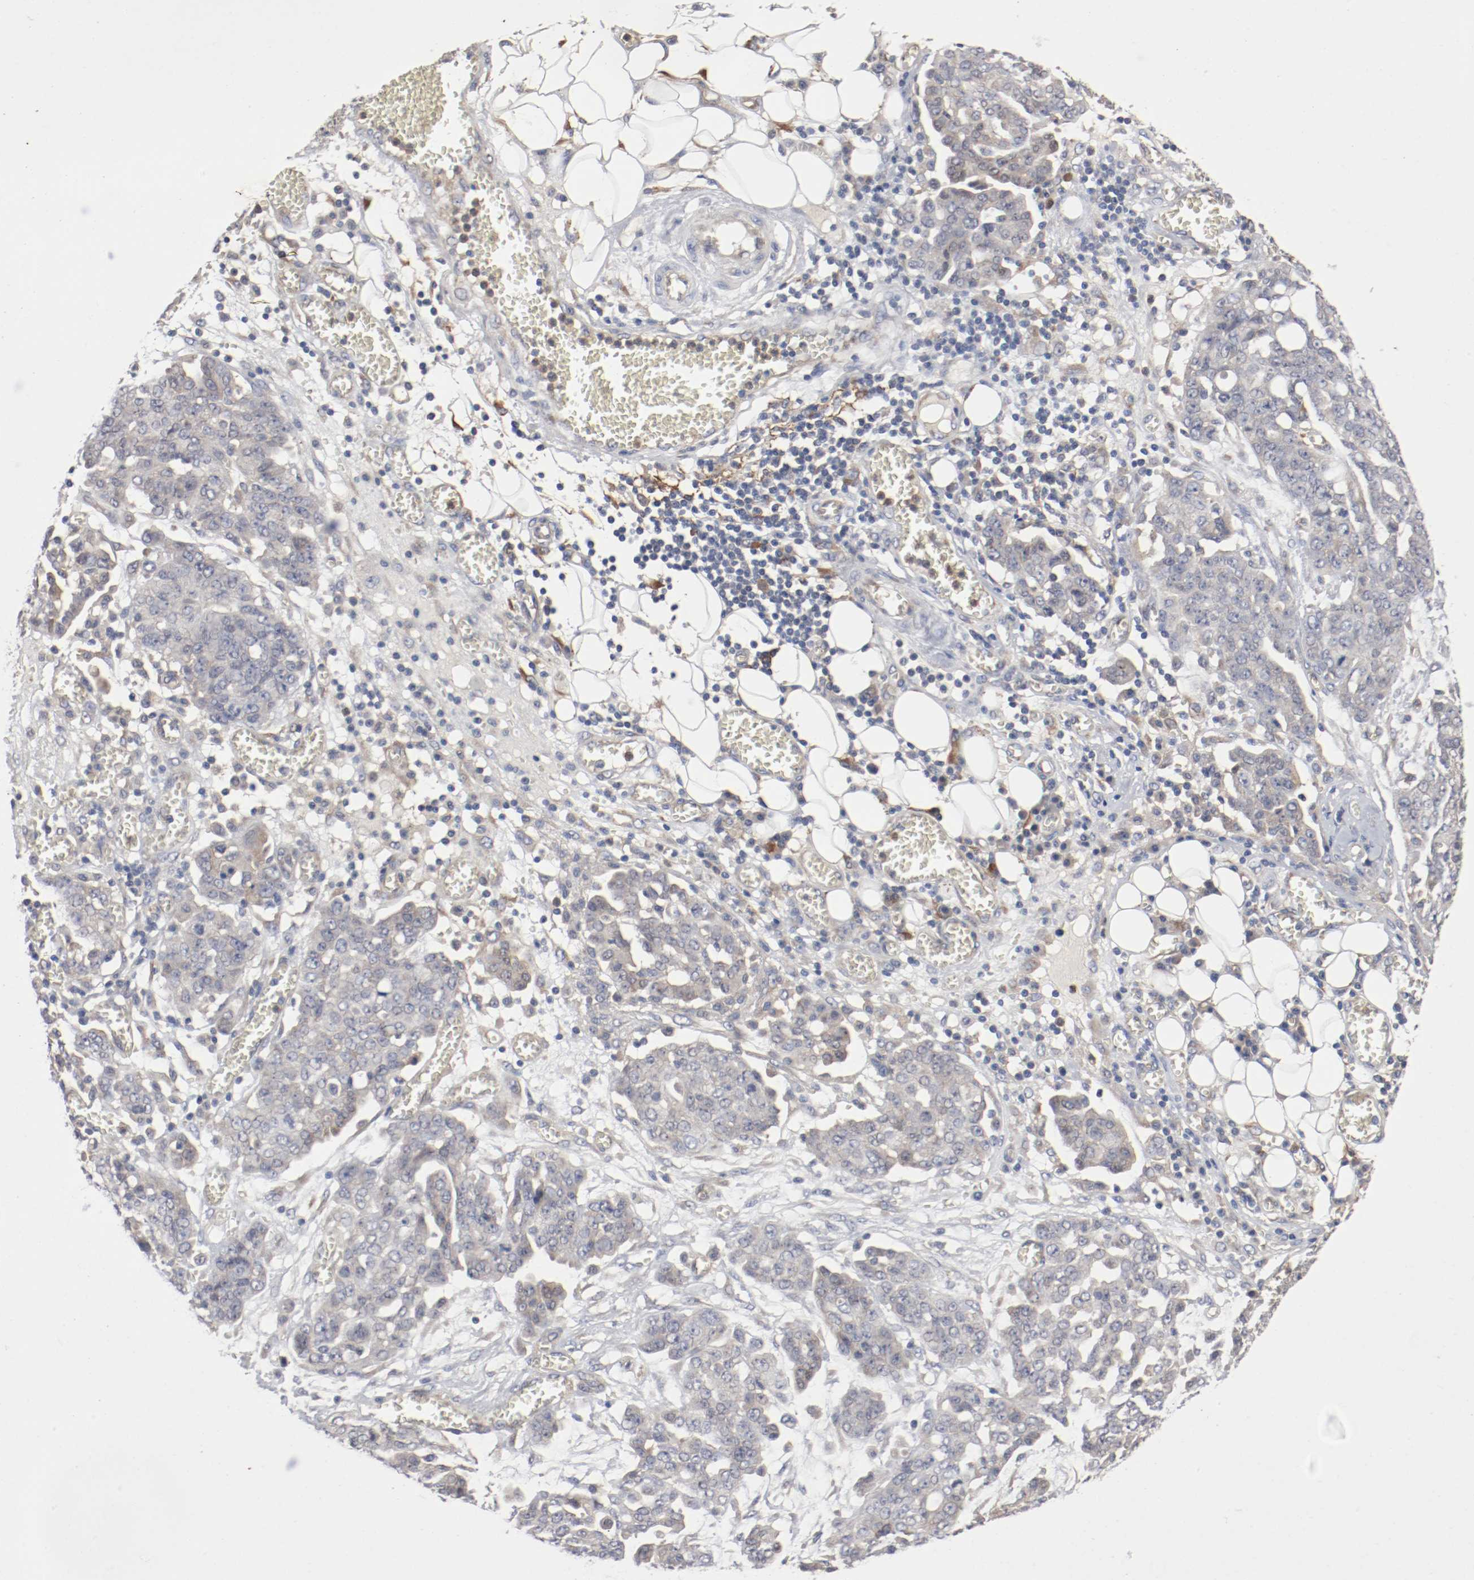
{"staining": {"intensity": "weak", "quantity": "25%-75%", "location": "cytoplasmic/membranous"}, "tissue": "ovarian cancer", "cell_type": "Tumor cells", "image_type": "cancer", "snomed": [{"axis": "morphology", "description": "Cystadenocarcinoma, serous, NOS"}, {"axis": "topography", "description": "Soft tissue"}, {"axis": "topography", "description": "Ovary"}], "caption": "Serous cystadenocarcinoma (ovarian) stained with IHC demonstrates weak cytoplasmic/membranous staining in approximately 25%-75% of tumor cells. (Brightfield microscopy of DAB IHC at high magnification).", "gene": "REN", "patient": {"sex": "female", "age": 57}}